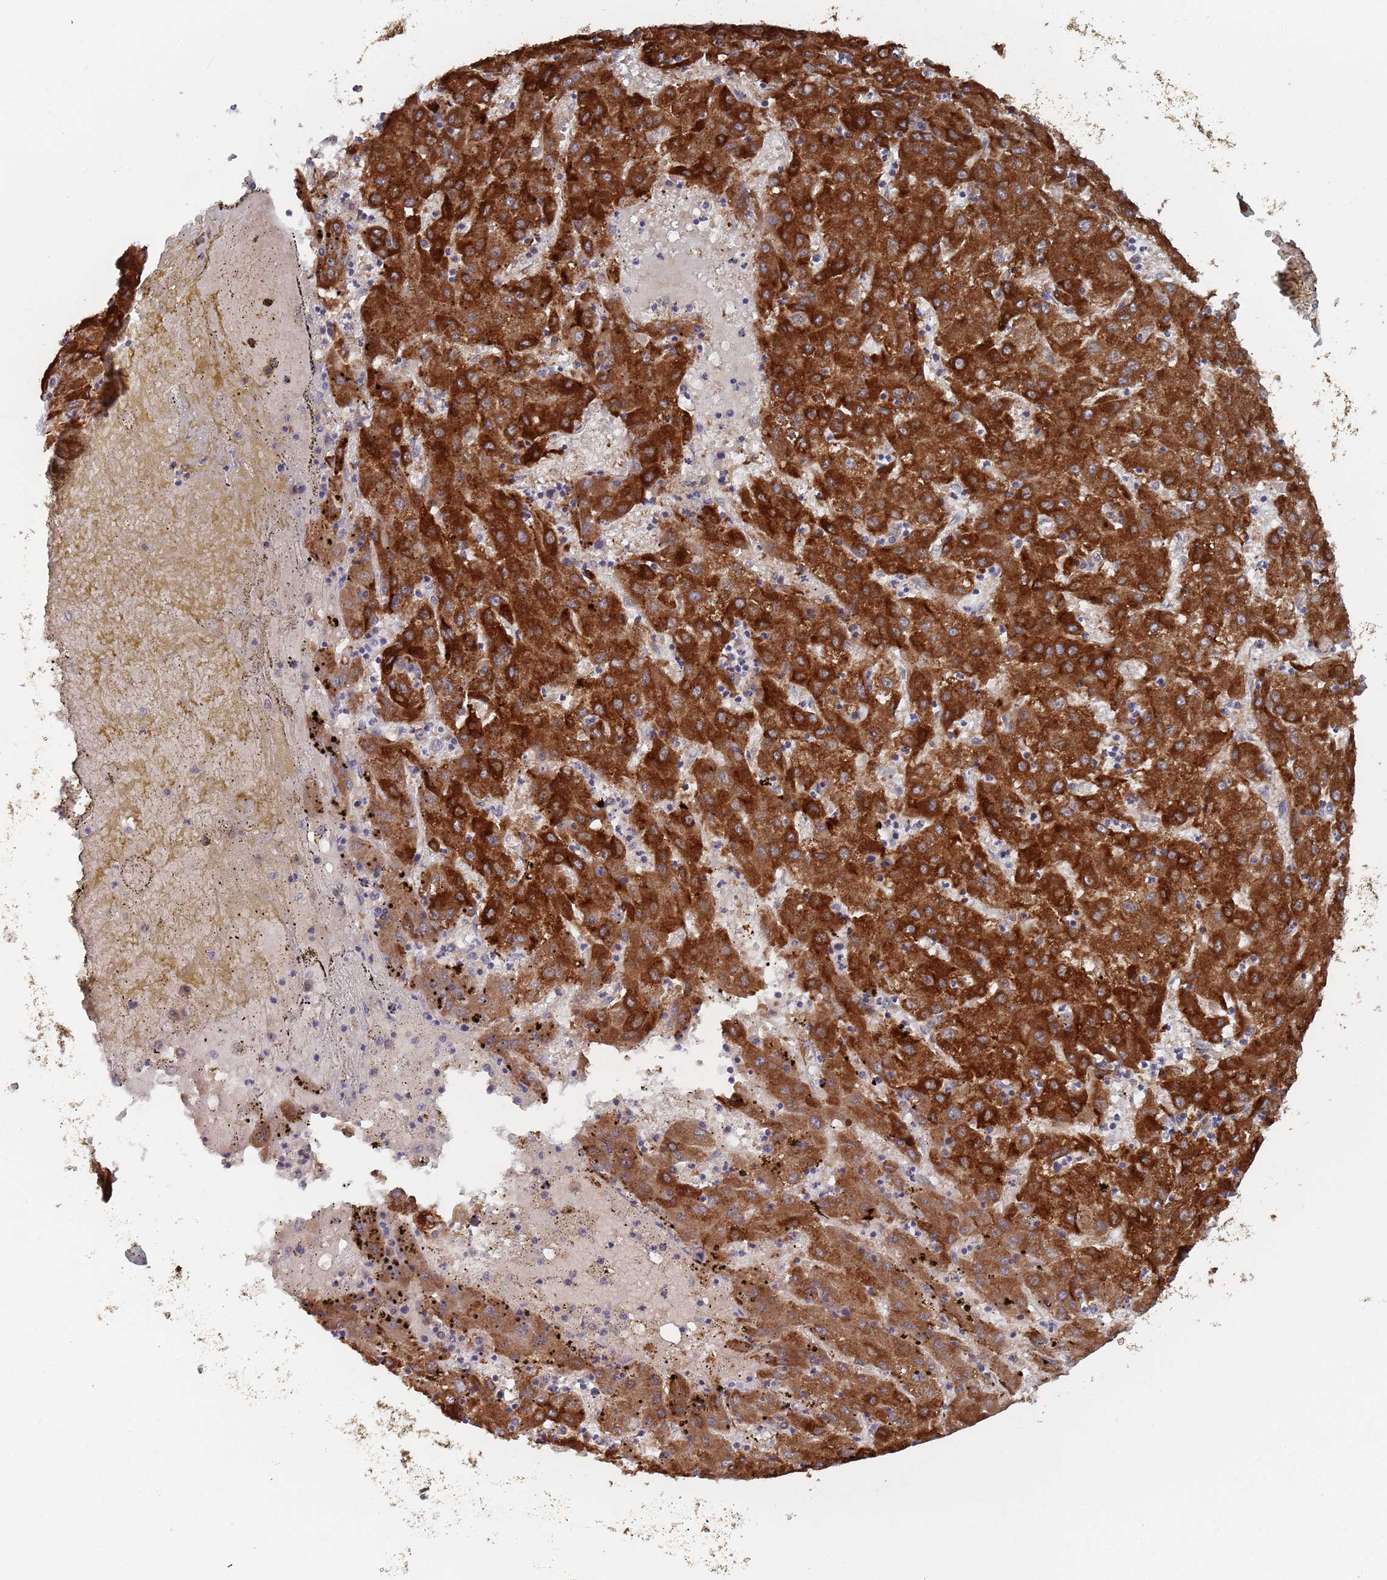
{"staining": {"intensity": "strong", "quantity": ">75%", "location": "cytoplasmic/membranous"}, "tissue": "liver cancer", "cell_type": "Tumor cells", "image_type": "cancer", "snomed": [{"axis": "morphology", "description": "Carcinoma, Hepatocellular, NOS"}, {"axis": "topography", "description": "Liver"}], "caption": "Strong cytoplasmic/membranous protein expression is identified in approximately >75% of tumor cells in liver cancer (hepatocellular carcinoma). (DAB = brown stain, brightfield microscopy at high magnification).", "gene": "ZNF140", "patient": {"sex": "male", "age": 72}}